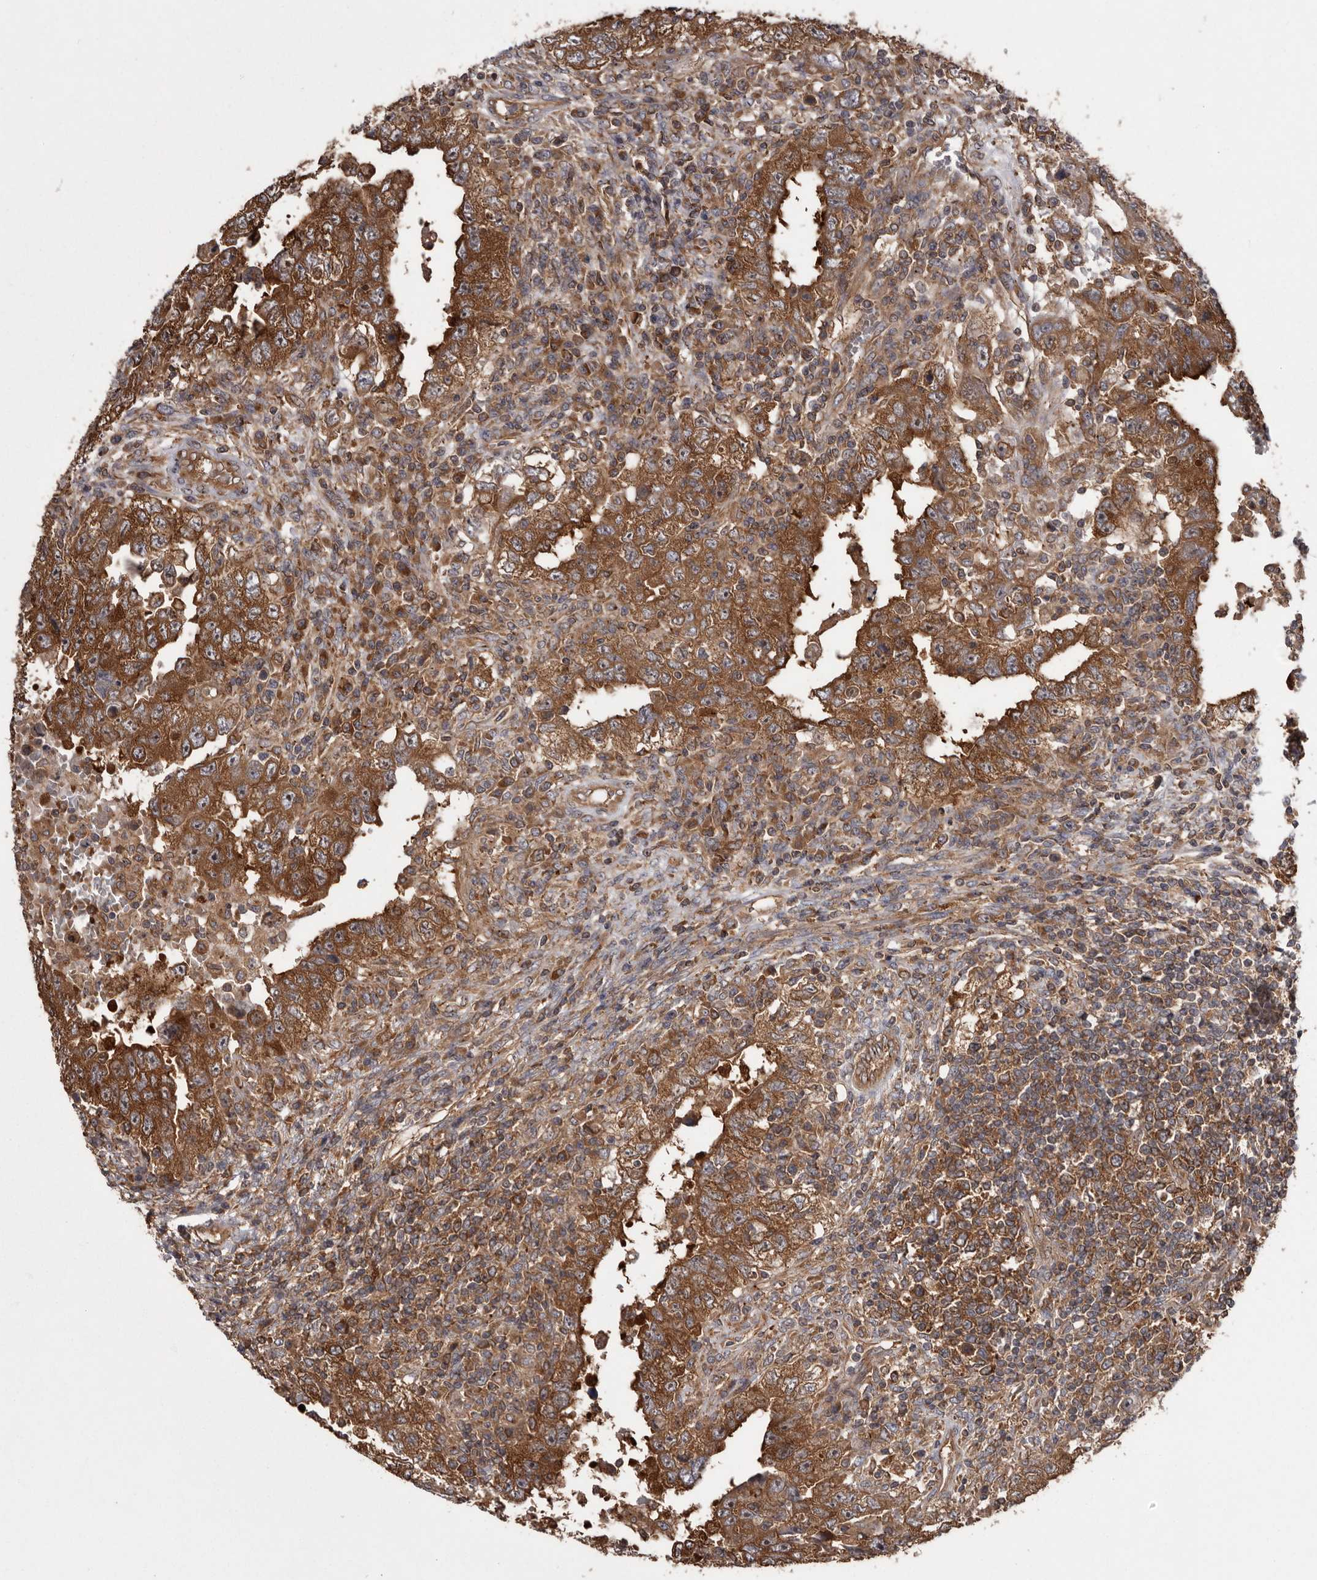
{"staining": {"intensity": "strong", "quantity": ">75%", "location": "cytoplasmic/membranous"}, "tissue": "testis cancer", "cell_type": "Tumor cells", "image_type": "cancer", "snomed": [{"axis": "morphology", "description": "Carcinoma, Embryonal, NOS"}, {"axis": "topography", "description": "Testis"}], "caption": "Human embryonal carcinoma (testis) stained for a protein (brown) demonstrates strong cytoplasmic/membranous positive expression in approximately >75% of tumor cells.", "gene": "DARS1", "patient": {"sex": "male", "age": 26}}